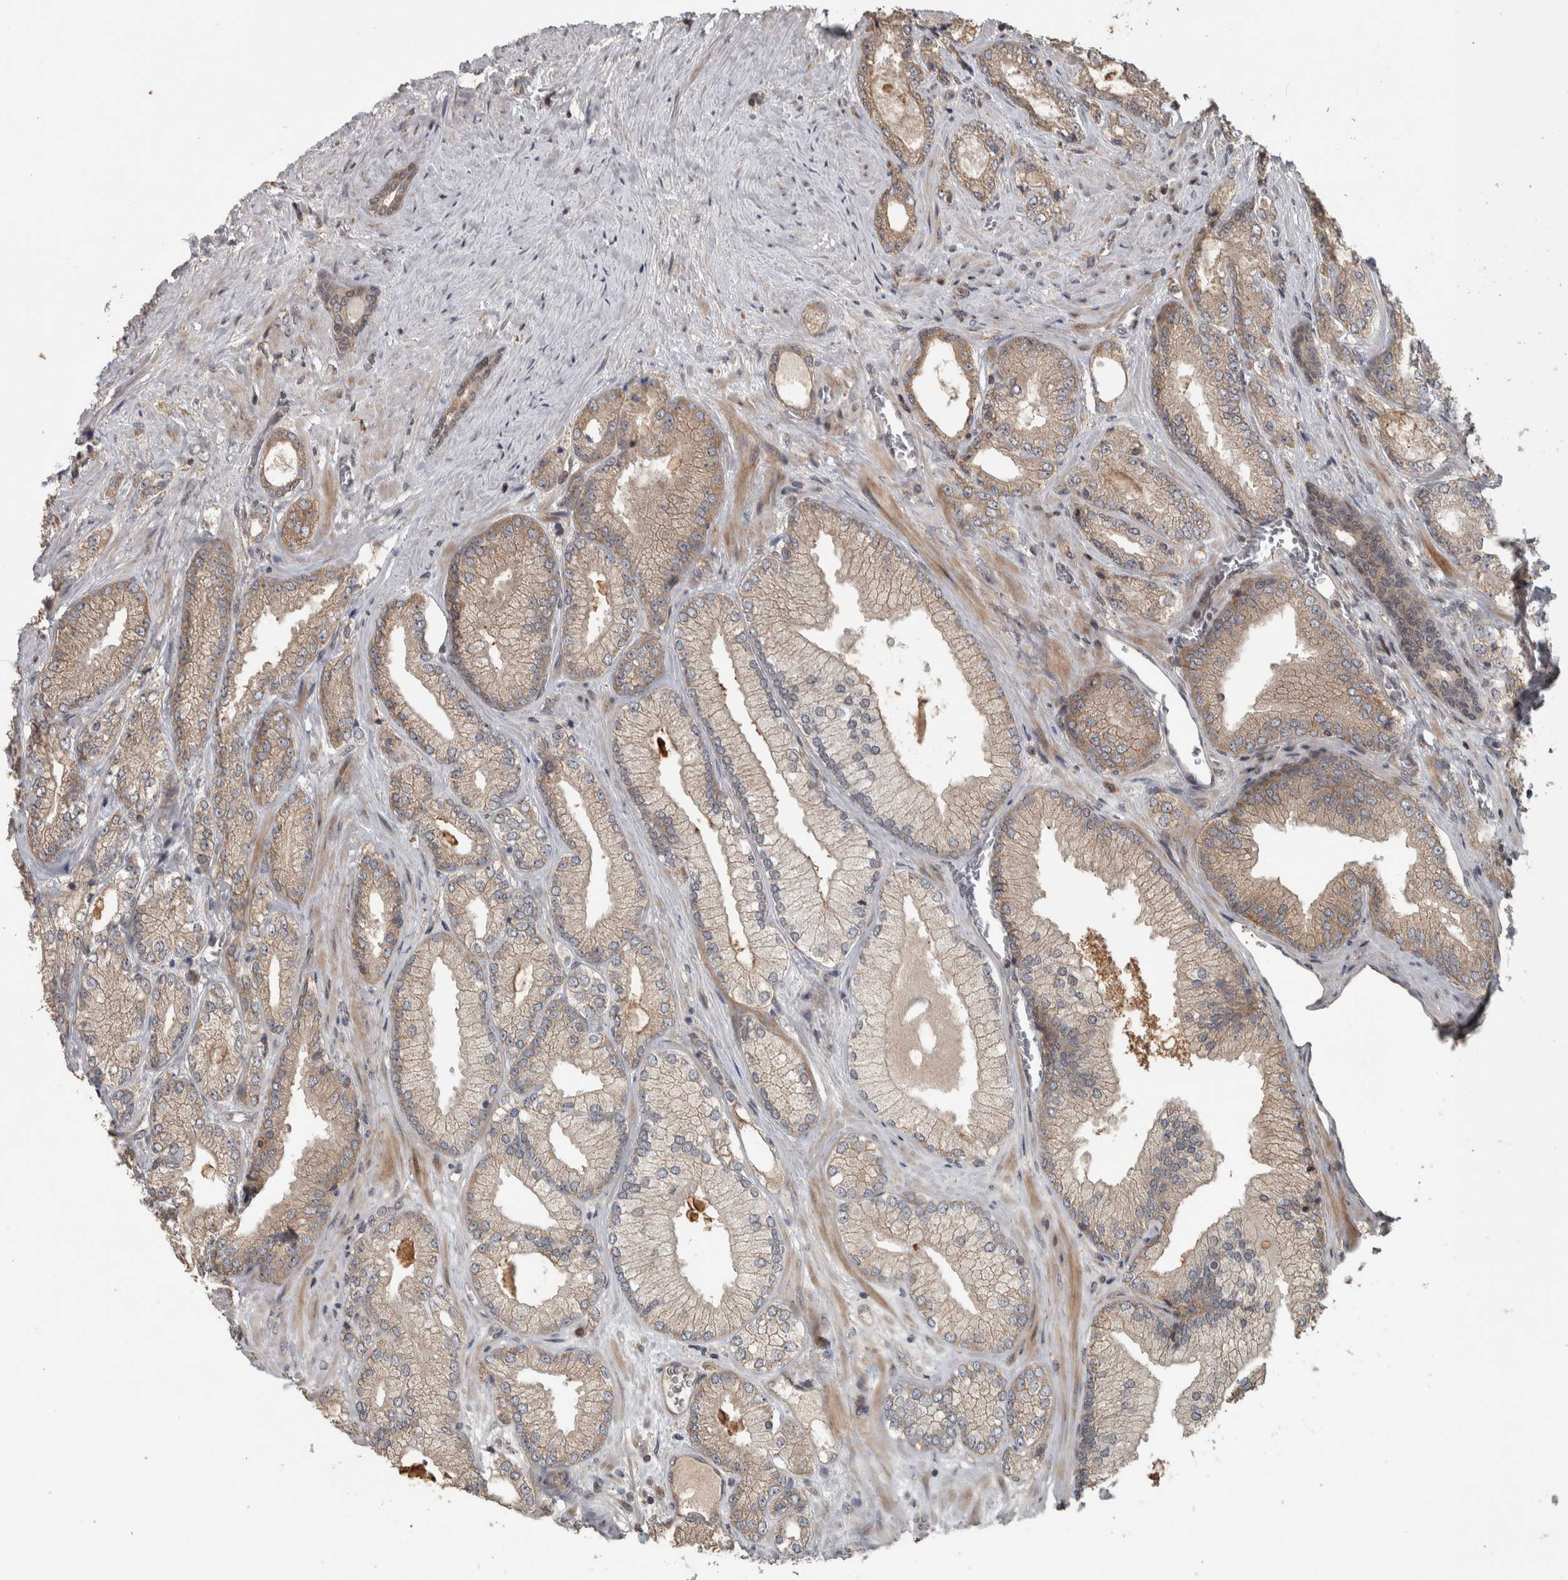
{"staining": {"intensity": "weak", "quantity": "25%-75%", "location": "cytoplasmic/membranous"}, "tissue": "prostate cancer", "cell_type": "Tumor cells", "image_type": "cancer", "snomed": [{"axis": "morphology", "description": "Adenocarcinoma, Low grade"}, {"axis": "topography", "description": "Prostate"}], "caption": "DAB (3,3'-diaminobenzidine) immunohistochemical staining of prostate cancer (adenocarcinoma (low-grade)) reveals weak cytoplasmic/membranous protein expression in approximately 25%-75% of tumor cells. The staining was performed using DAB, with brown indicating positive protein expression. Nuclei are stained blue with hematoxylin.", "gene": "ERAL1", "patient": {"sex": "male", "age": 65}}